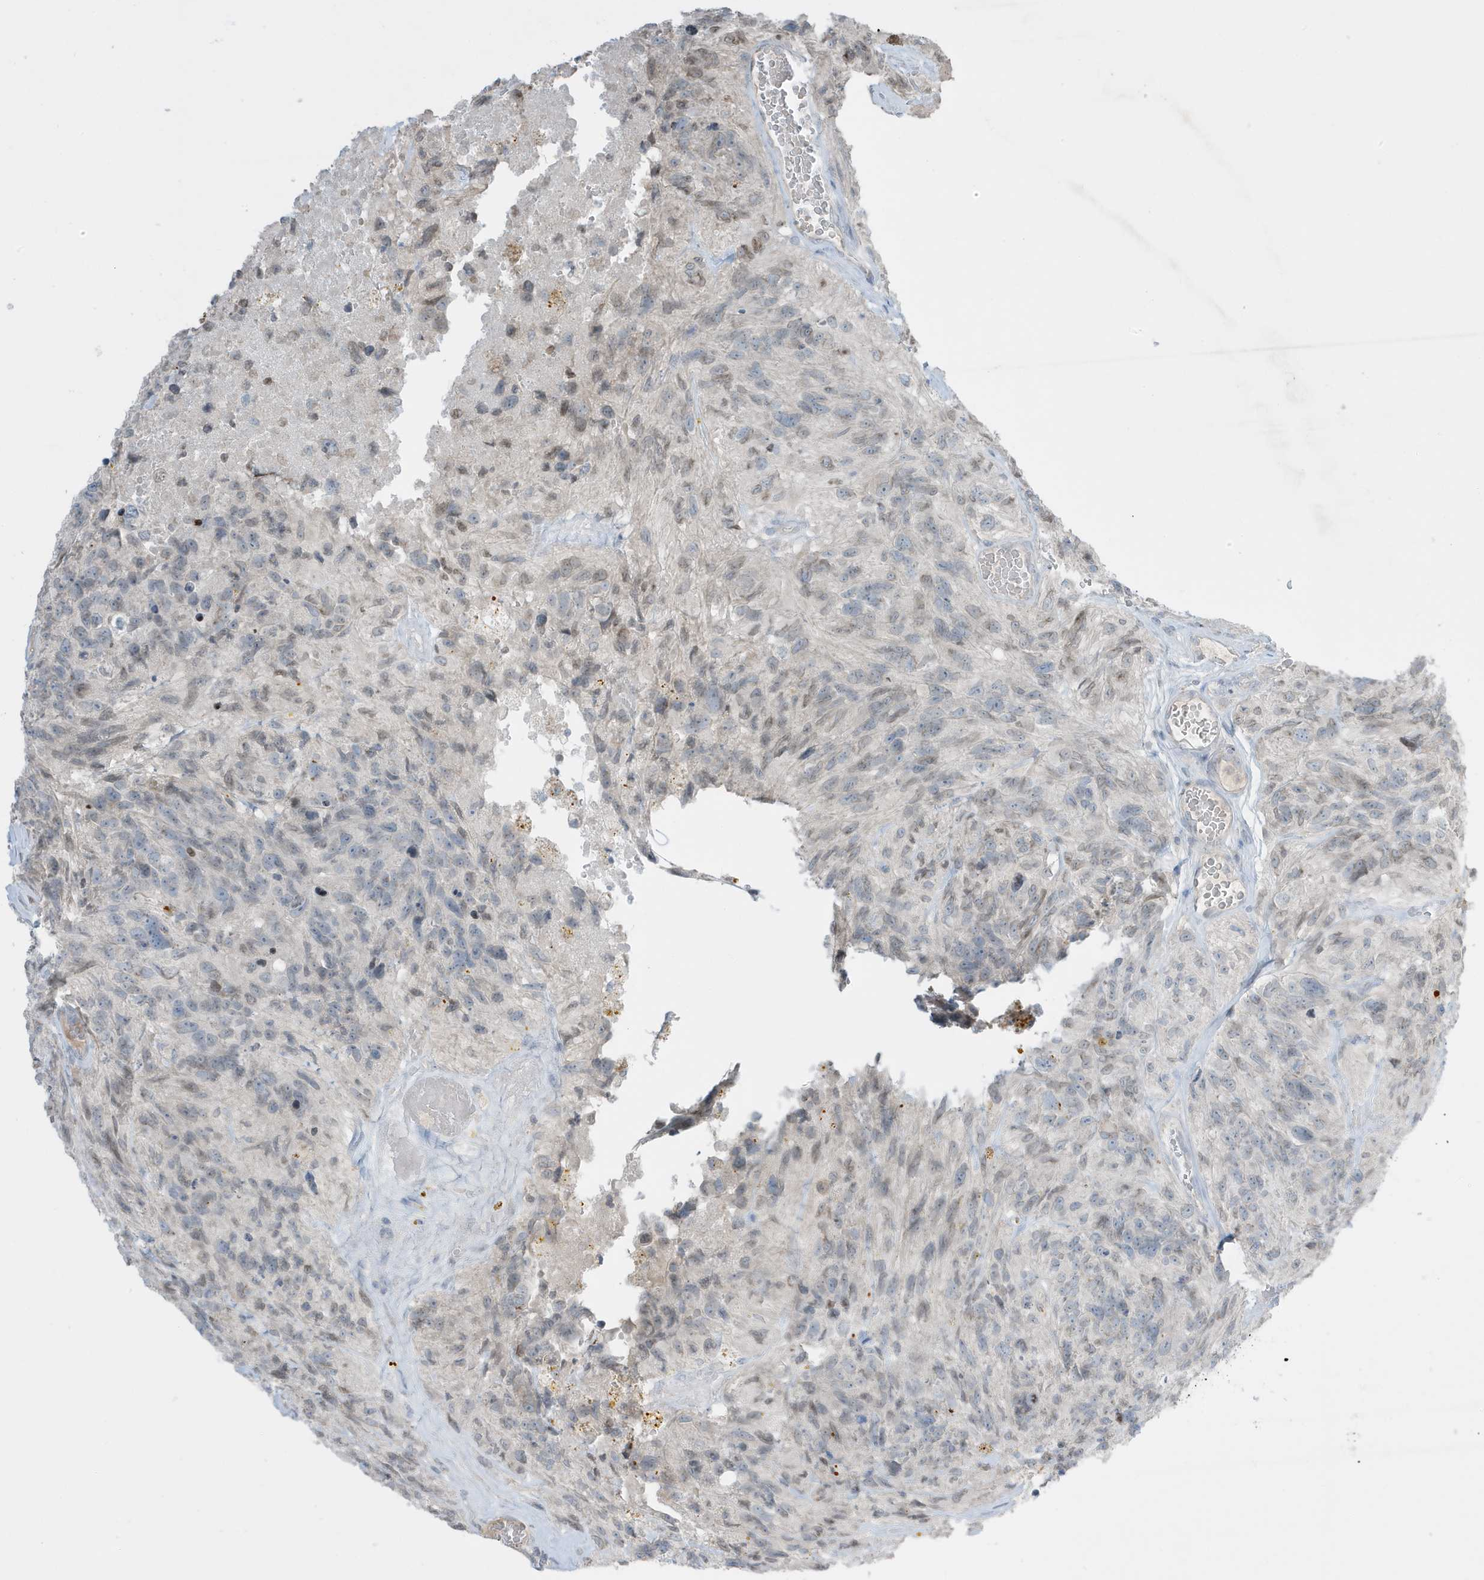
{"staining": {"intensity": "negative", "quantity": "none", "location": "none"}, "tissue": "glioma", "cell_type": "Tumor cells", "image_type": "cancer", "snomed": [{"axis": "morphology", "description": "Glioma, malignant, High grade"}, {"axis": "topography", "description": "Brain"}], "caption": "This image is of glioma stained with immunohistochemistry (IHC) to label a protein in brown with the nuclei are counter-stained blue. There is no staining in tumor cells.", "gene": "FNDC1", "patient": {"sex": "male", "age": 69}}